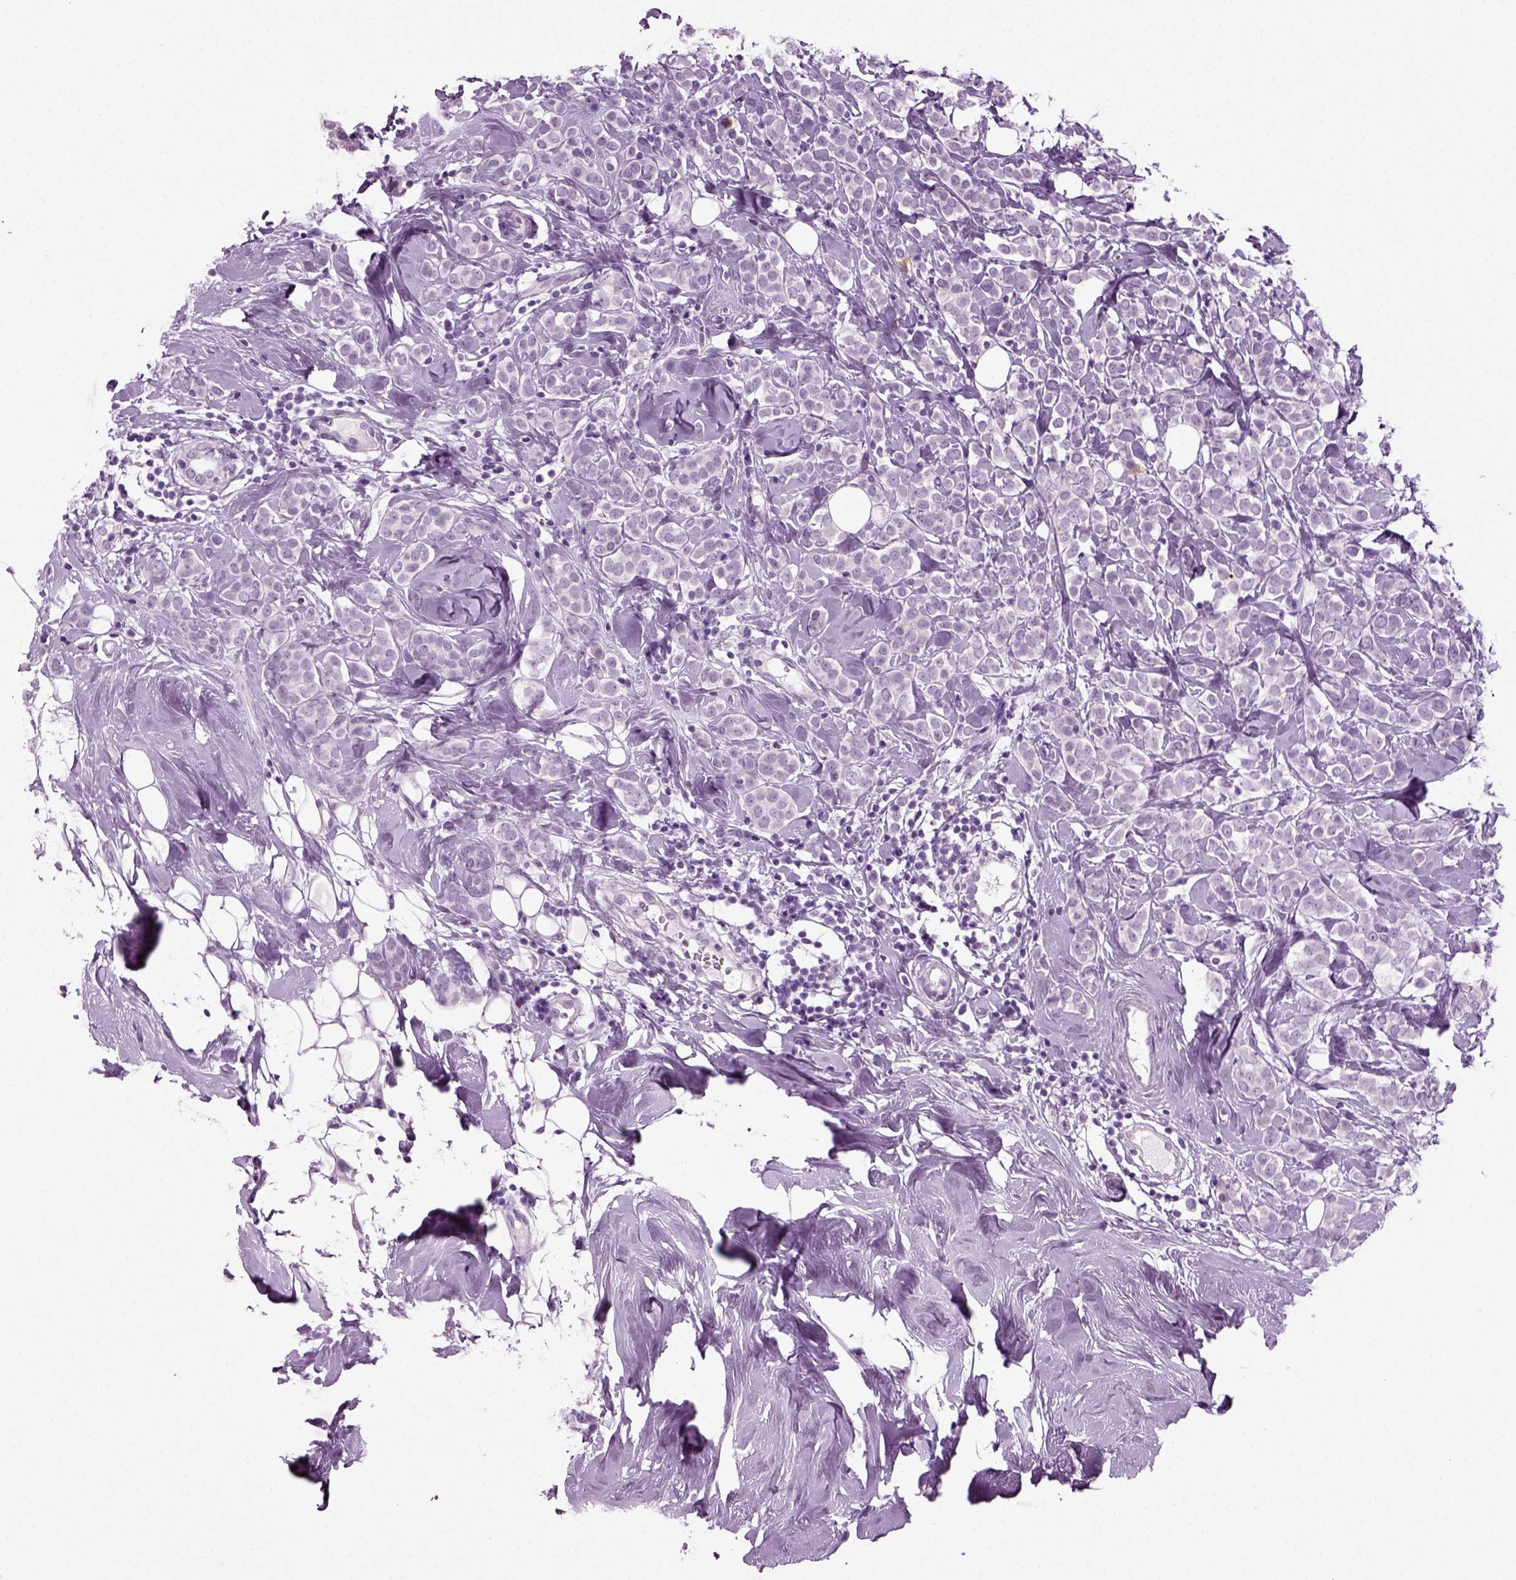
{"staining": {"intensity": "negative", "quantity": "none", "location": "none"}, "tissue": "breast cancer", "cell_type": "Tumor cells", "image_type": "cancer", "snomed": [{"axis": "morphology", "description": "Lobular carcinoma"}, {"axis": "topography", "description": "Breast"}], "caption": "An immunohistochemistry (IHC) histopathology image of lobular carcinoma (breast) is shown. There is no staining in tumor cells of lobular carcinoma (breast).", "gene": "PRLH", "patient": {"sex": "female", "age": 49}}